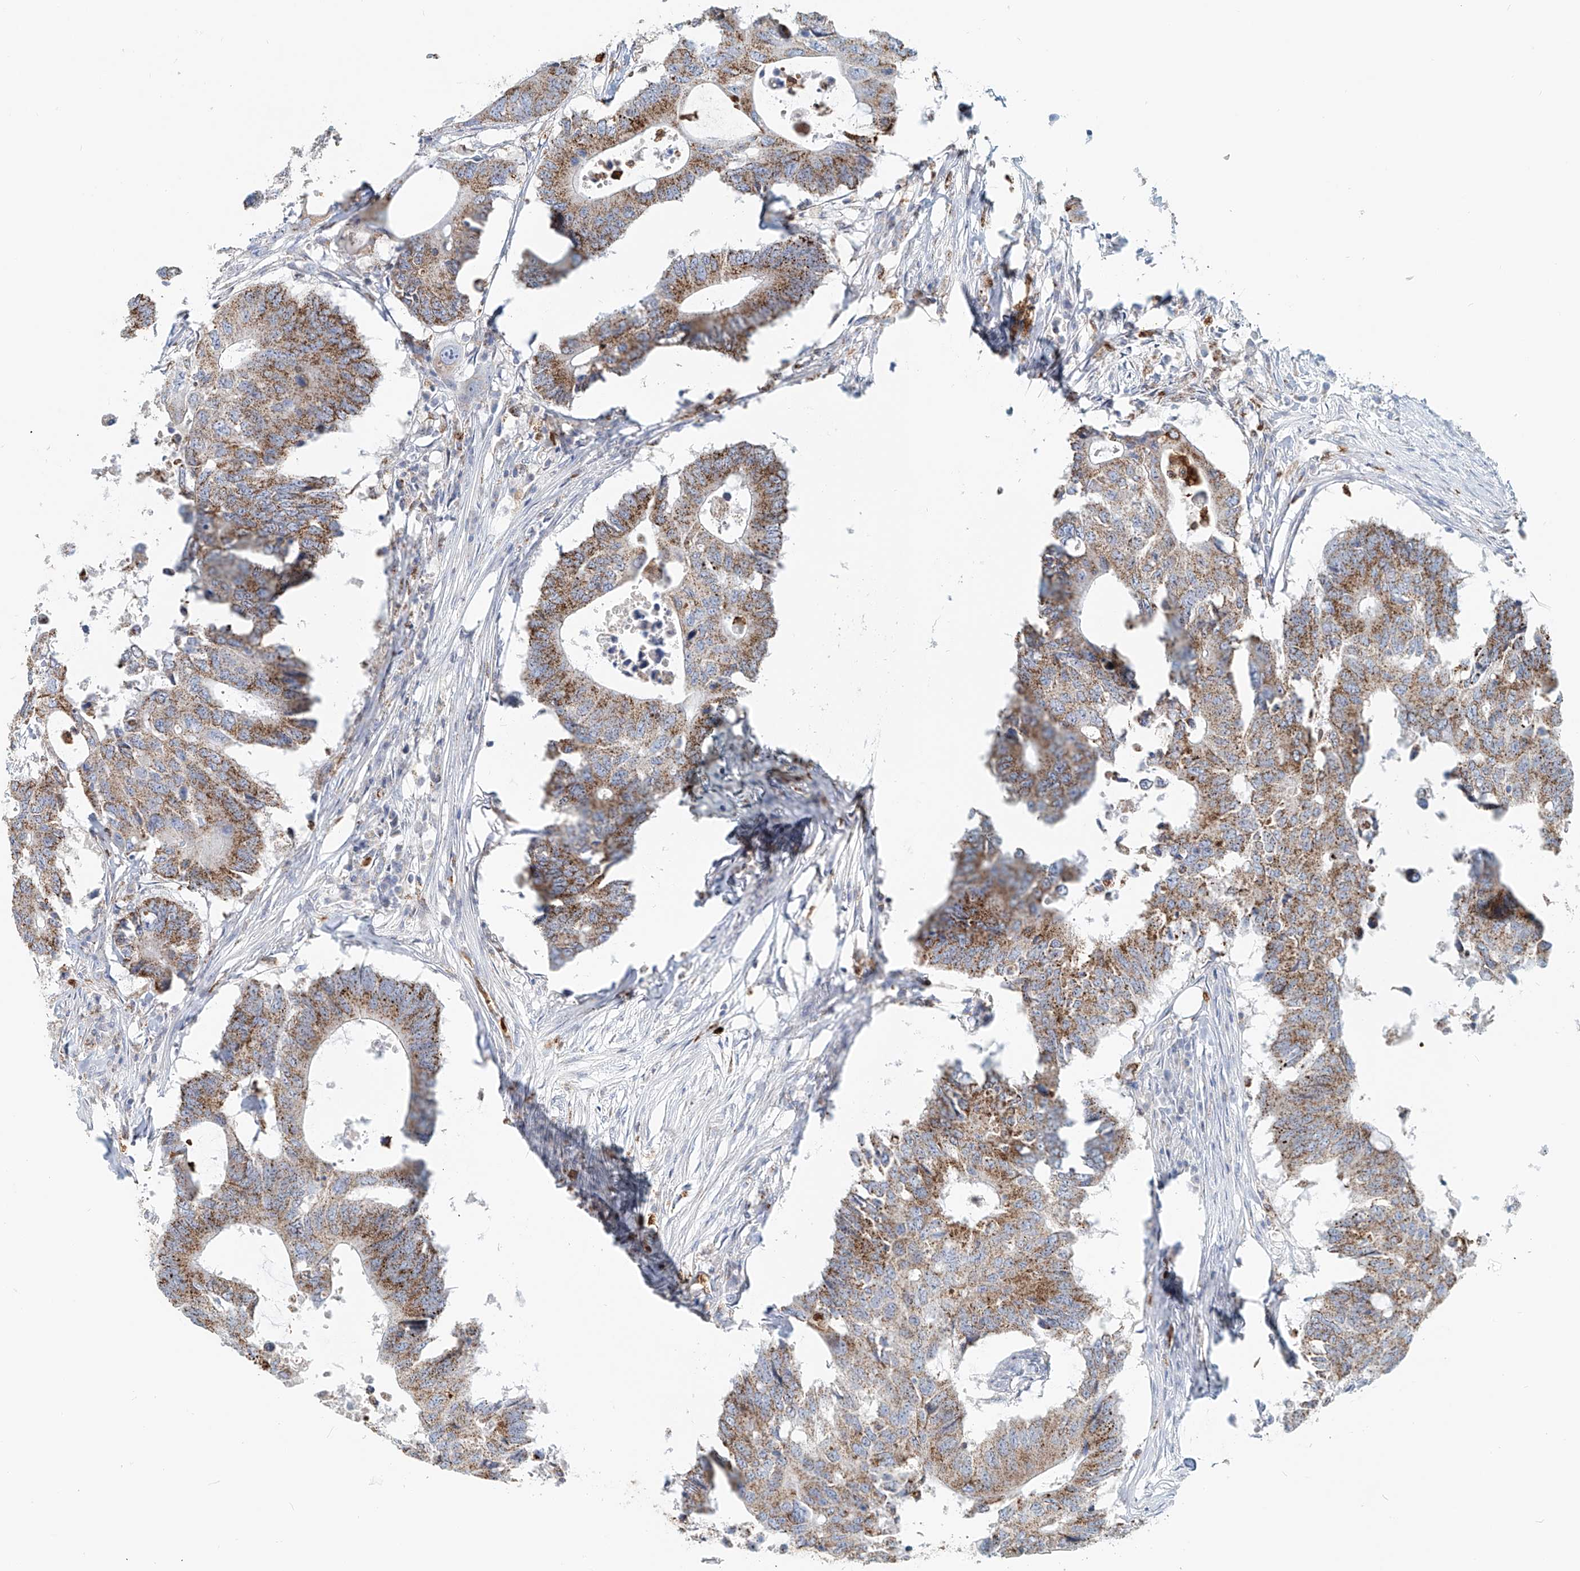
{"staining": {"intensity": "moderate", "quantity": ">75%", "location": "cytoplasmic/membranous"}, "tissue": "colorectal cancer", "cell_type": "Tumor cells", "image_type": "cancer", "snomed": [{"axis": "morphology", "description": "Adenocarcinoma, NOS"}, {"axis": "topography", "description": "Colon"}], "caption": "Brown immunohistochemical staining in human colorectal cancer (adenocarcinoma) demonstrates moderate cytoplasmic/membranous positivity in about >75% of tumor cells. (DAB (3,3'-diaminobenzidine) IHC, brown staining for protein, blue staining for nuclei).", "gene": "PTPRA", "patient": {"sex": "male", "age": 71}}